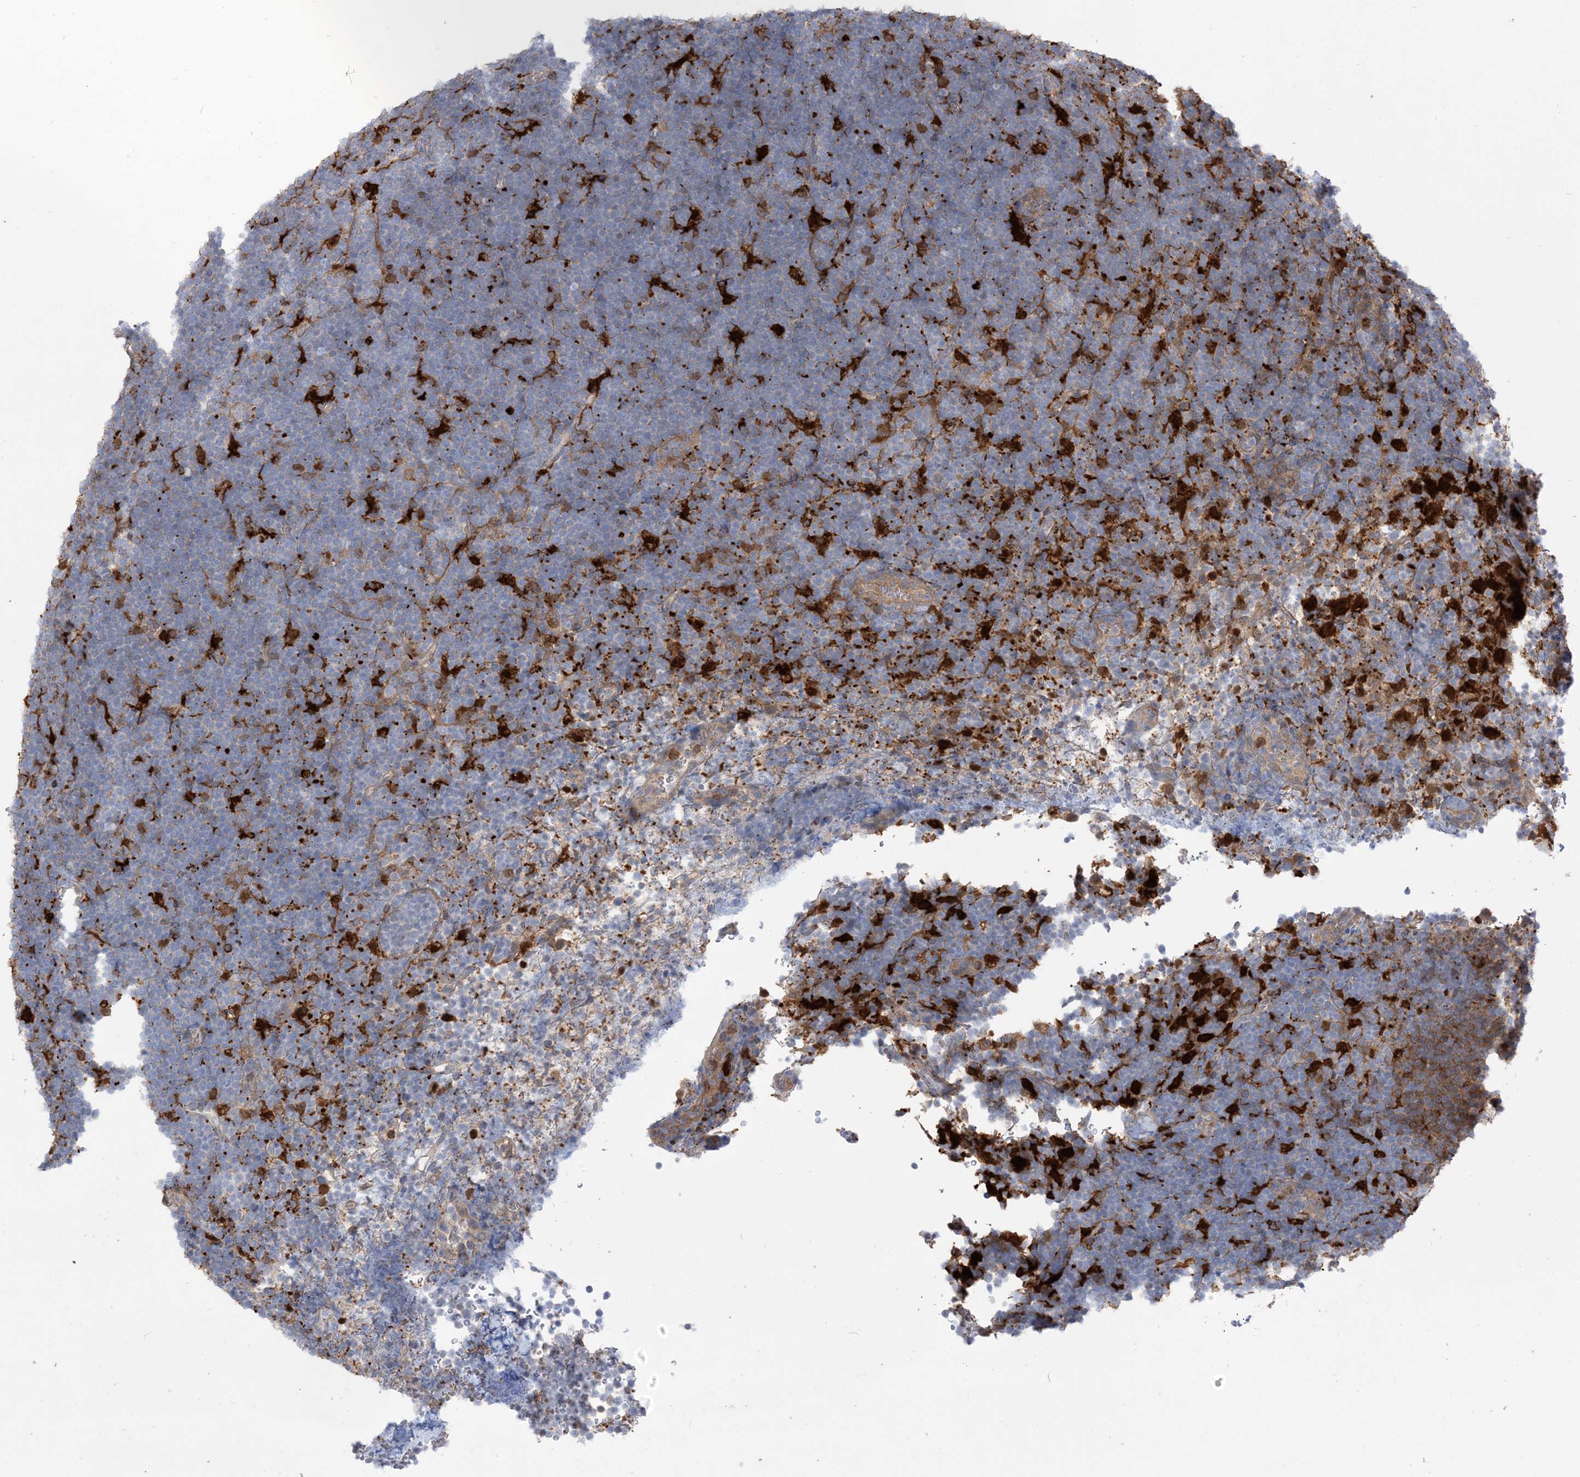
{"staining": {"intensity": "negative", "quantity": "none", "location": "none"}, "tissue": "lymphoma", "cell_type": "Tumor cells", "image_type": "cancer", "snomed": [{"axis": "morphology", "description": "Malignant lymphoma, non-Hodgkin's type, High grade"}, {"axis": "topography", "description": "Lymph node"}], "caption": "High magnification brightfield microscopy of lymphoma stained with DAB (3,3'-diaminobenzidine) (brown) and counterstained with hematoxylin (blue): tumor cells show no significant staining. (DAB immunohistochemistry (IHC) with hematoxylin counter stain).", "gene": "NAGK", "patient": {"sex": "male", "age": 13}}